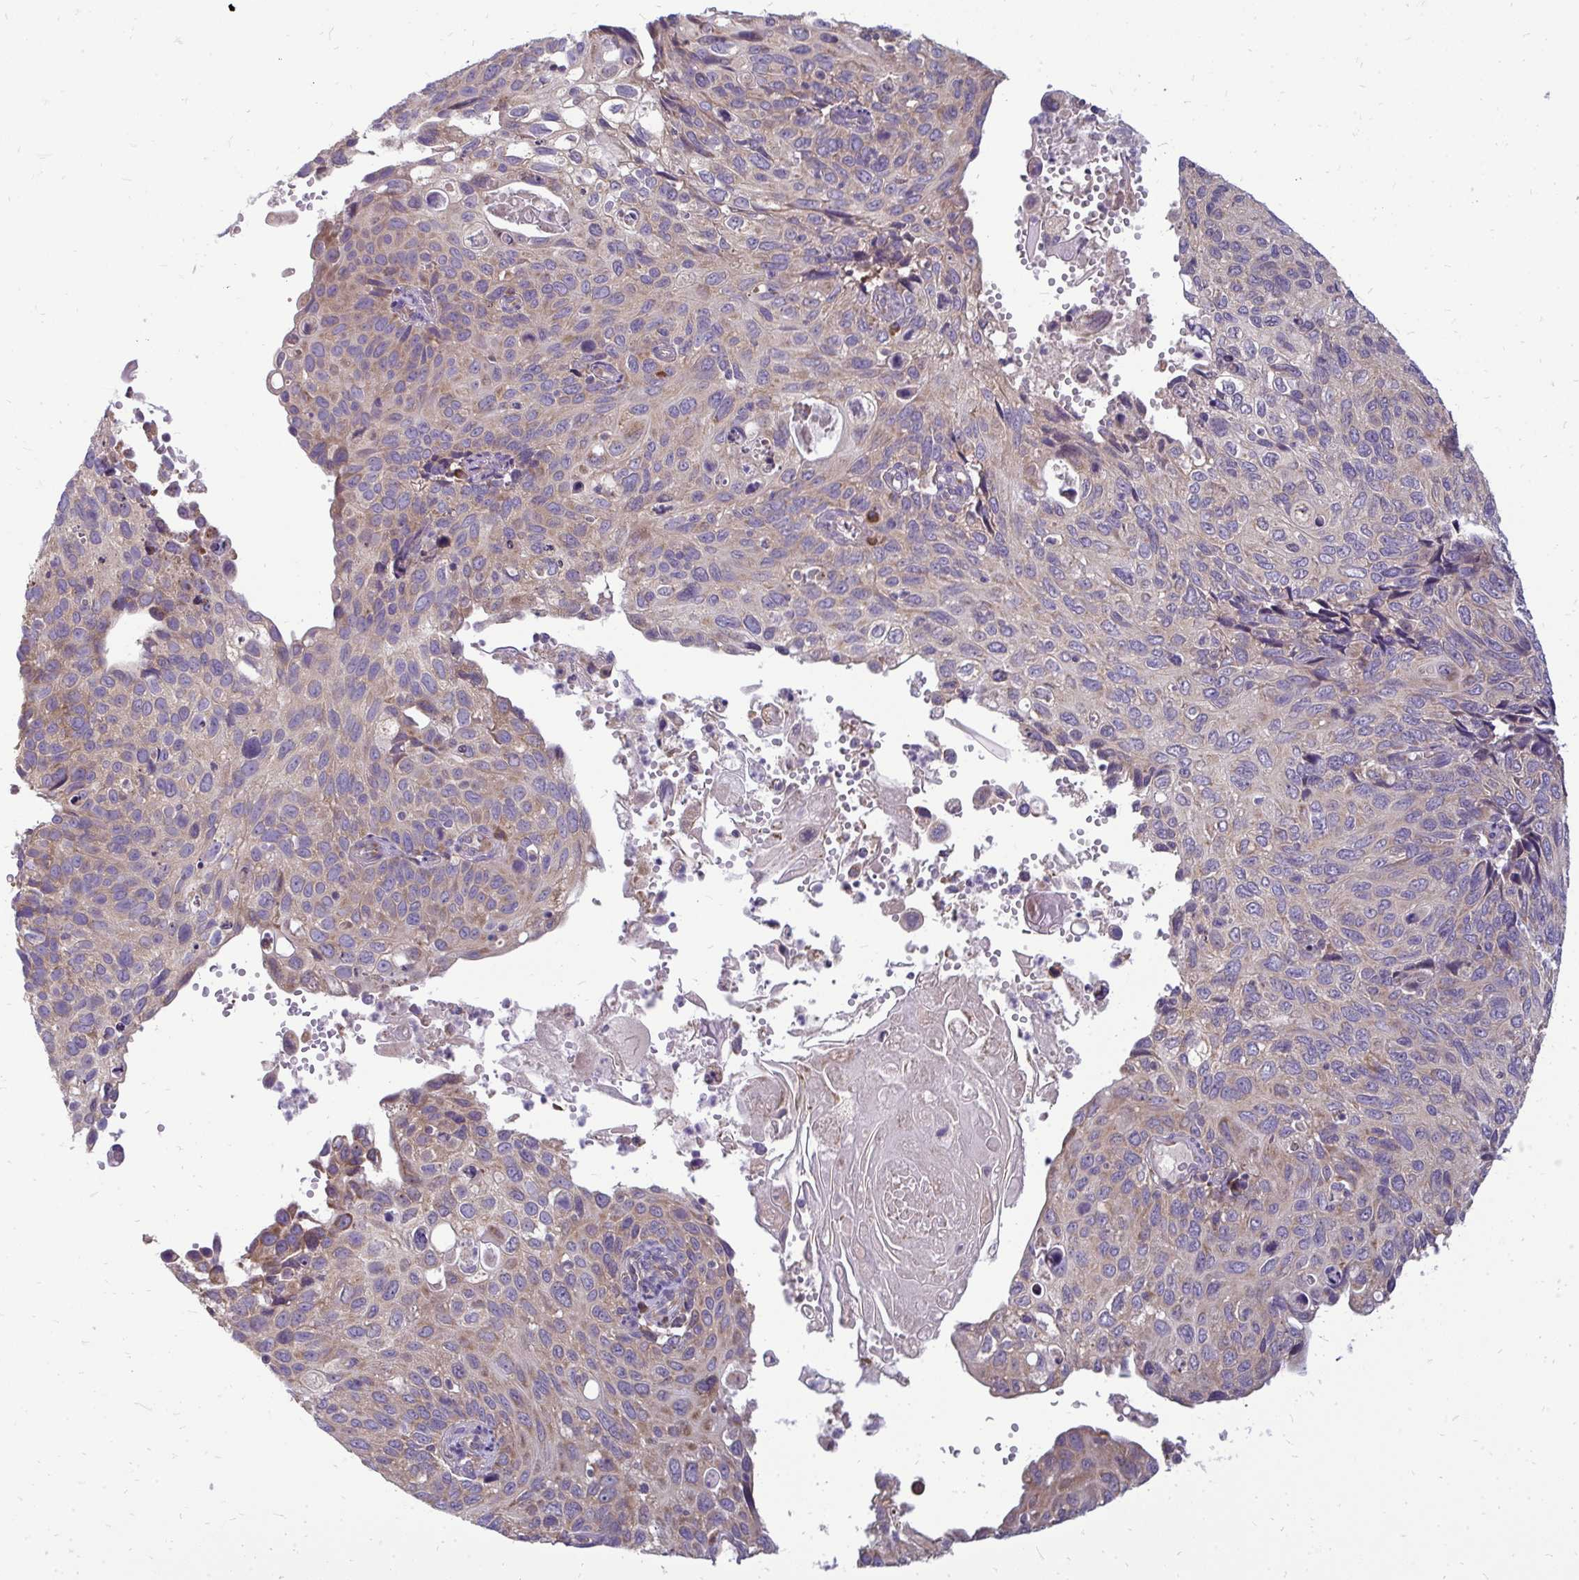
{"staining": {"intensity": "weak", "quantity": "25%-75%", "location": "cytoplasmic/membranous"}, "tissue": "cervical cancer", "cell_type": "Tumor cells", "image_type": "cancer", "snomed": [{"axis": "morphology", "description": "Squamous cell carcinoma, NOS"}, {"axis": "topography", "description": "Cervix"}], "caption": "Cervical cancer was stained to show a protein in brown. There is low levels of weak cytoplasmic/membranous staining in about 25%-75% of tumor cells.", "gene": "RPLP2", "patient": {"sex": "female", "age": 70}}